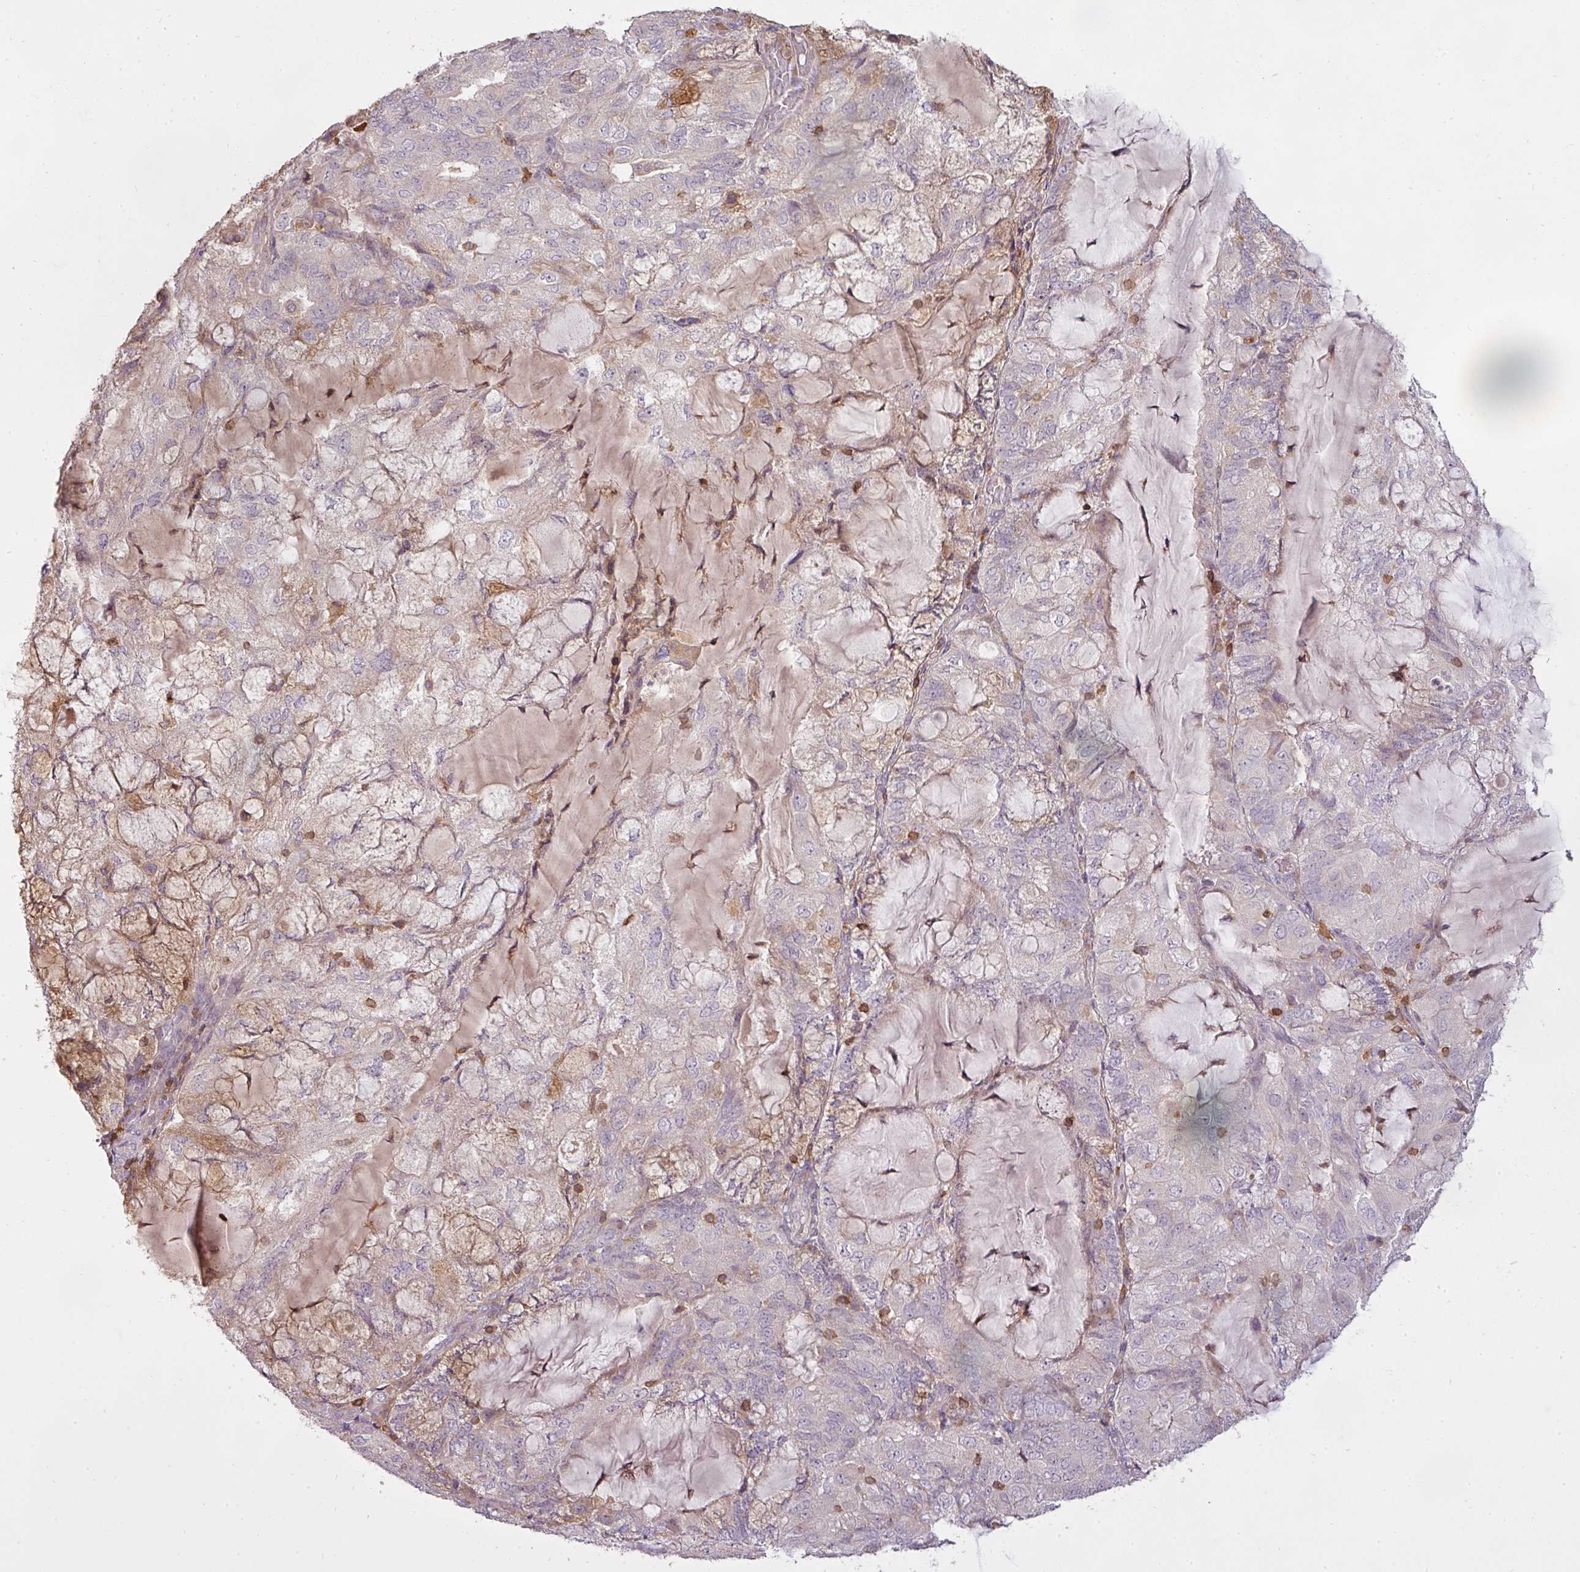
{"staining": {"intensity": "negative", "quantity": "none", "location": "none"}, "tissue": "endometrial cancer", "cell_type": "Tumor cells", "image_type": "cancer", "snomed": [{"axis": "morphology", "description": "Adenocarcinoma, NOS"}, {"axis": "topography", "description": "Endometrium"}], "caption": "Histopathology image shows no protein positivity in tumor cells of endometrial cancer tissue.", "gene": "STK4", "patient": {"sex": "female", "age": 81}}